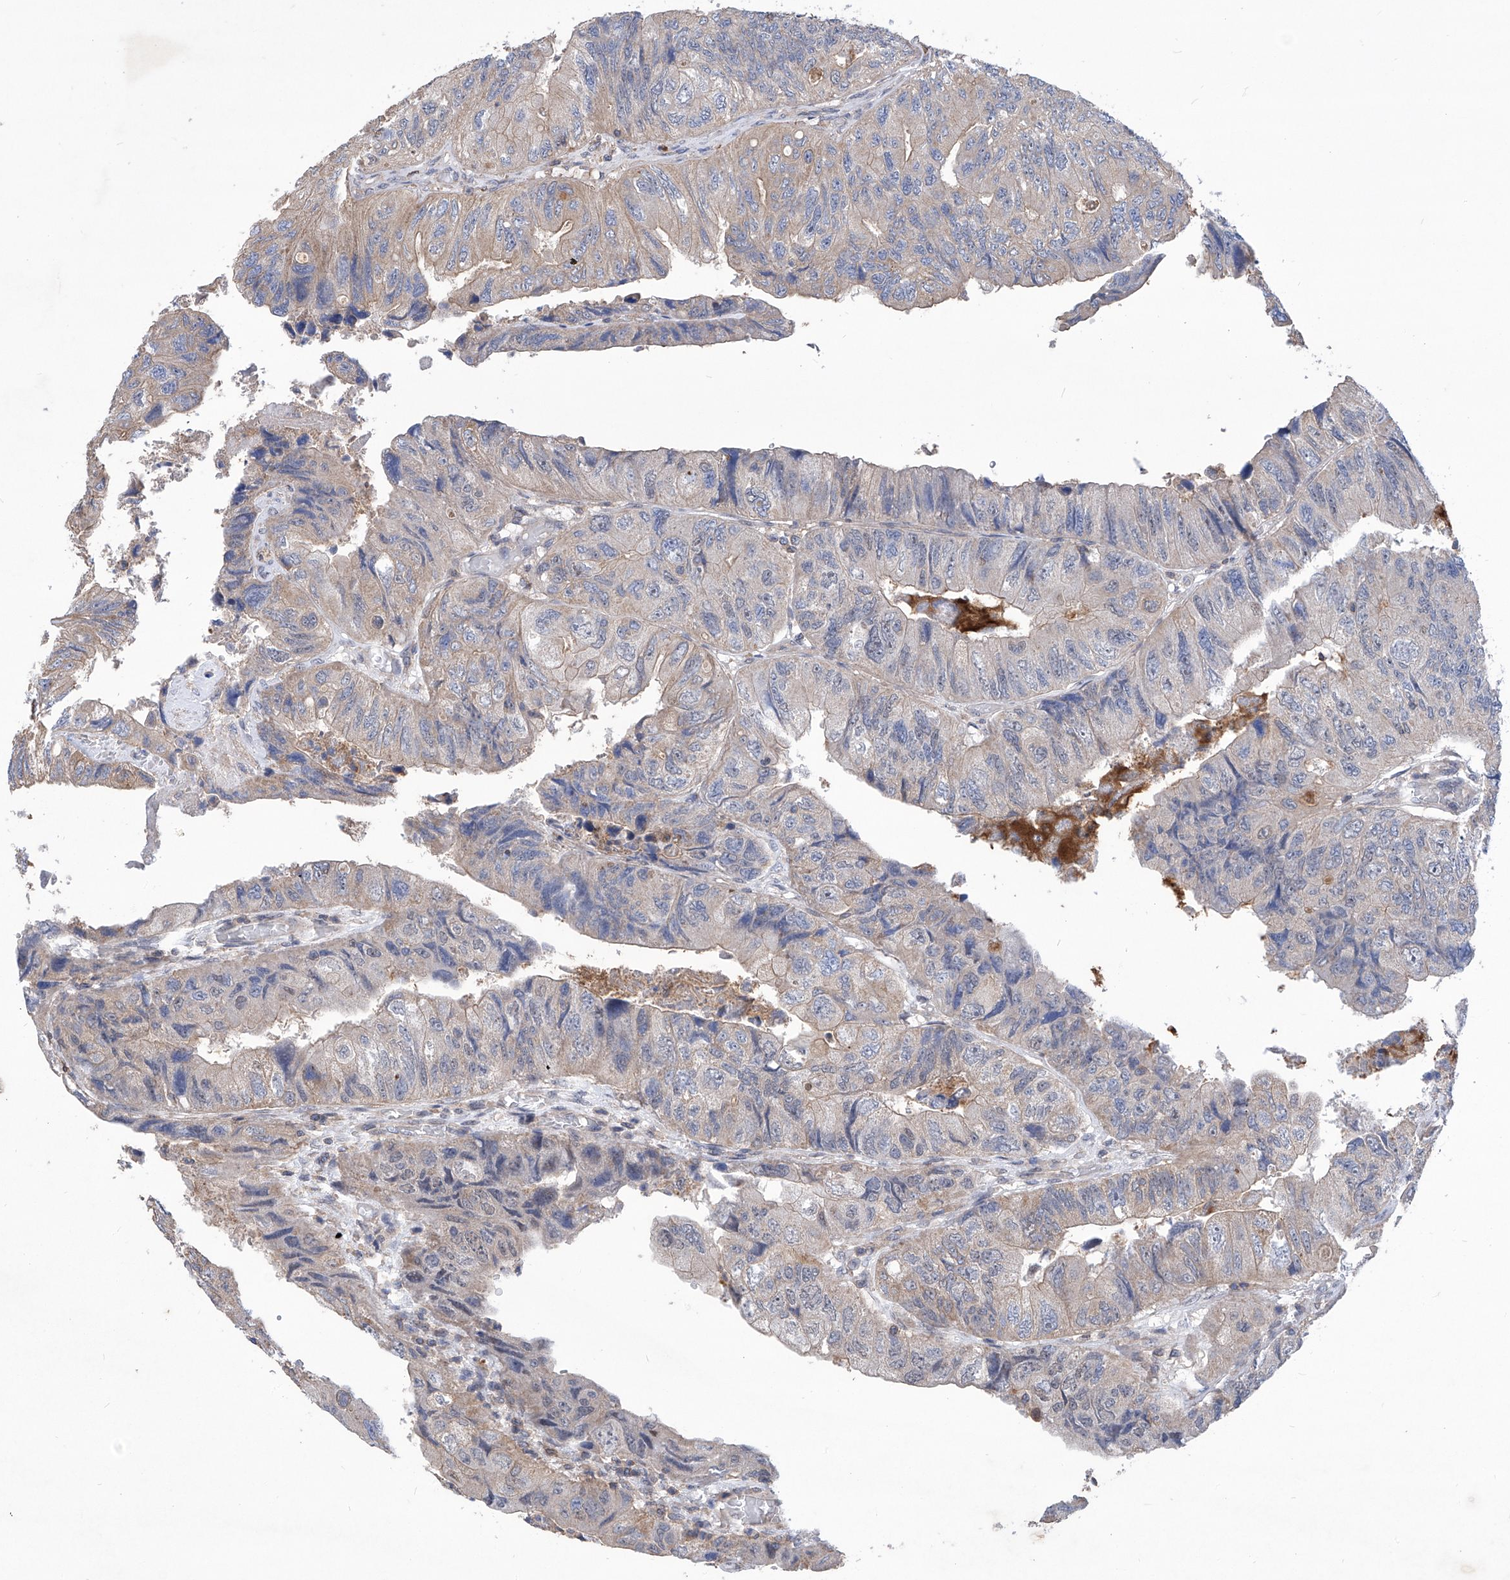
{"staining": {"intensity": "weak", "quantity": "<25%", "location": "cytoplasmic/membranous"}, "tissue": "colorectal cancer", "cell_type": "Tumor cells", "image_type": "cancer", "snomed": [{"axis": "morphology", "description": "Adenocarcinoma, NOS"}, {"axis": "topography", "description": "Rectum"}], "caption": "A high-resolution photomicrograph shows immunohistochemistry staining of colorectal cancer, which displays no significant staining in tumor cells.", "gene": "KIFC2", "patient": {"sex": "male", "age": 63}}